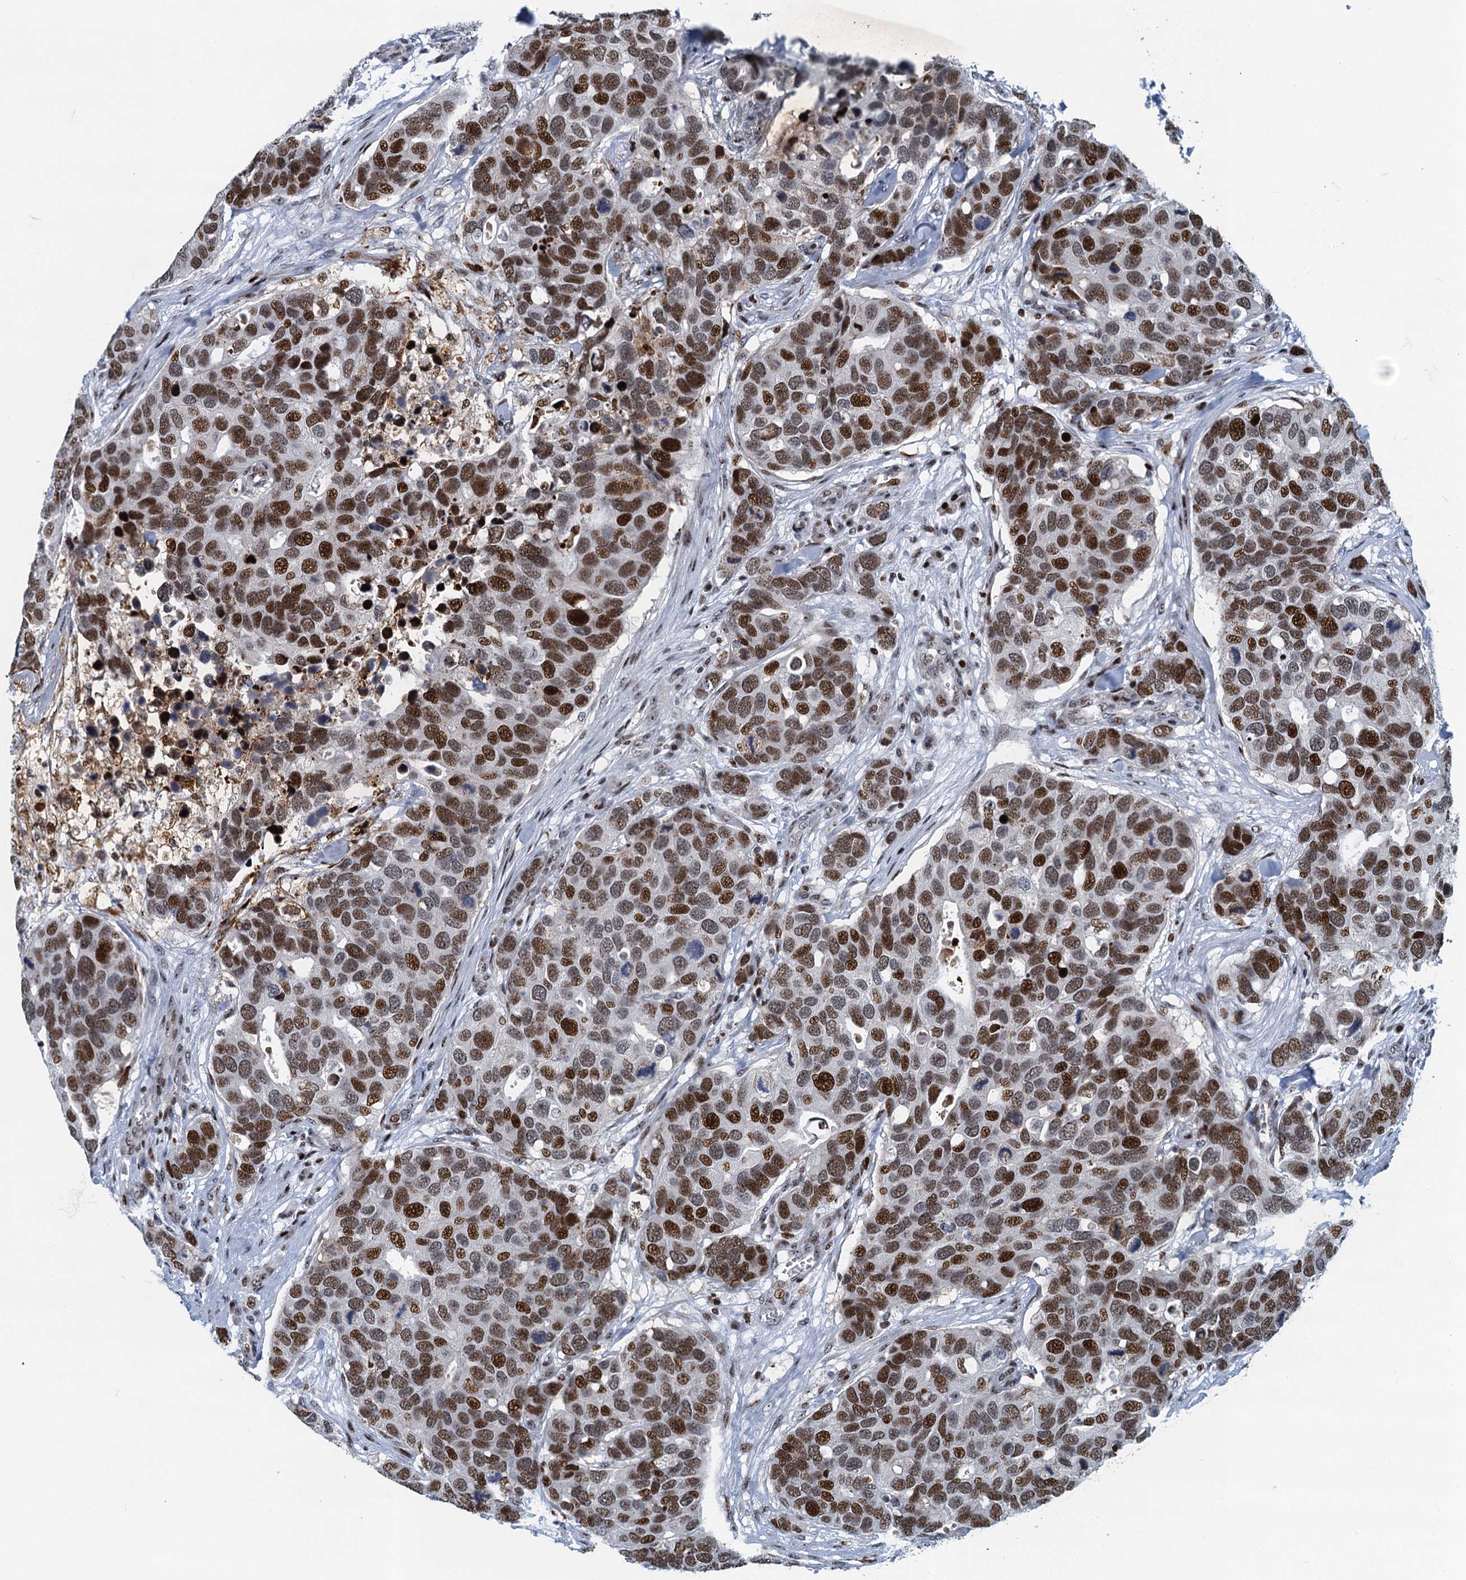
{"staining": {"intensity": "strong", "quantity": ">75%", "location": "nuclear"}, "tissue": "breast cancer", "cell_type": "Tumor cells", "image_type": "cancer", "snomed": [{"axis": "morphology", "description": "Duct carcinoma"}, {"axis": "topography", "description": "Breast"}], "caption": "Protein staining demonstrates strong nuclear staining in approximately >75% of tumor cells in breast cancer.", "gene": "ANKRD13D", "patient": {"sex": "female", "age": 83}}